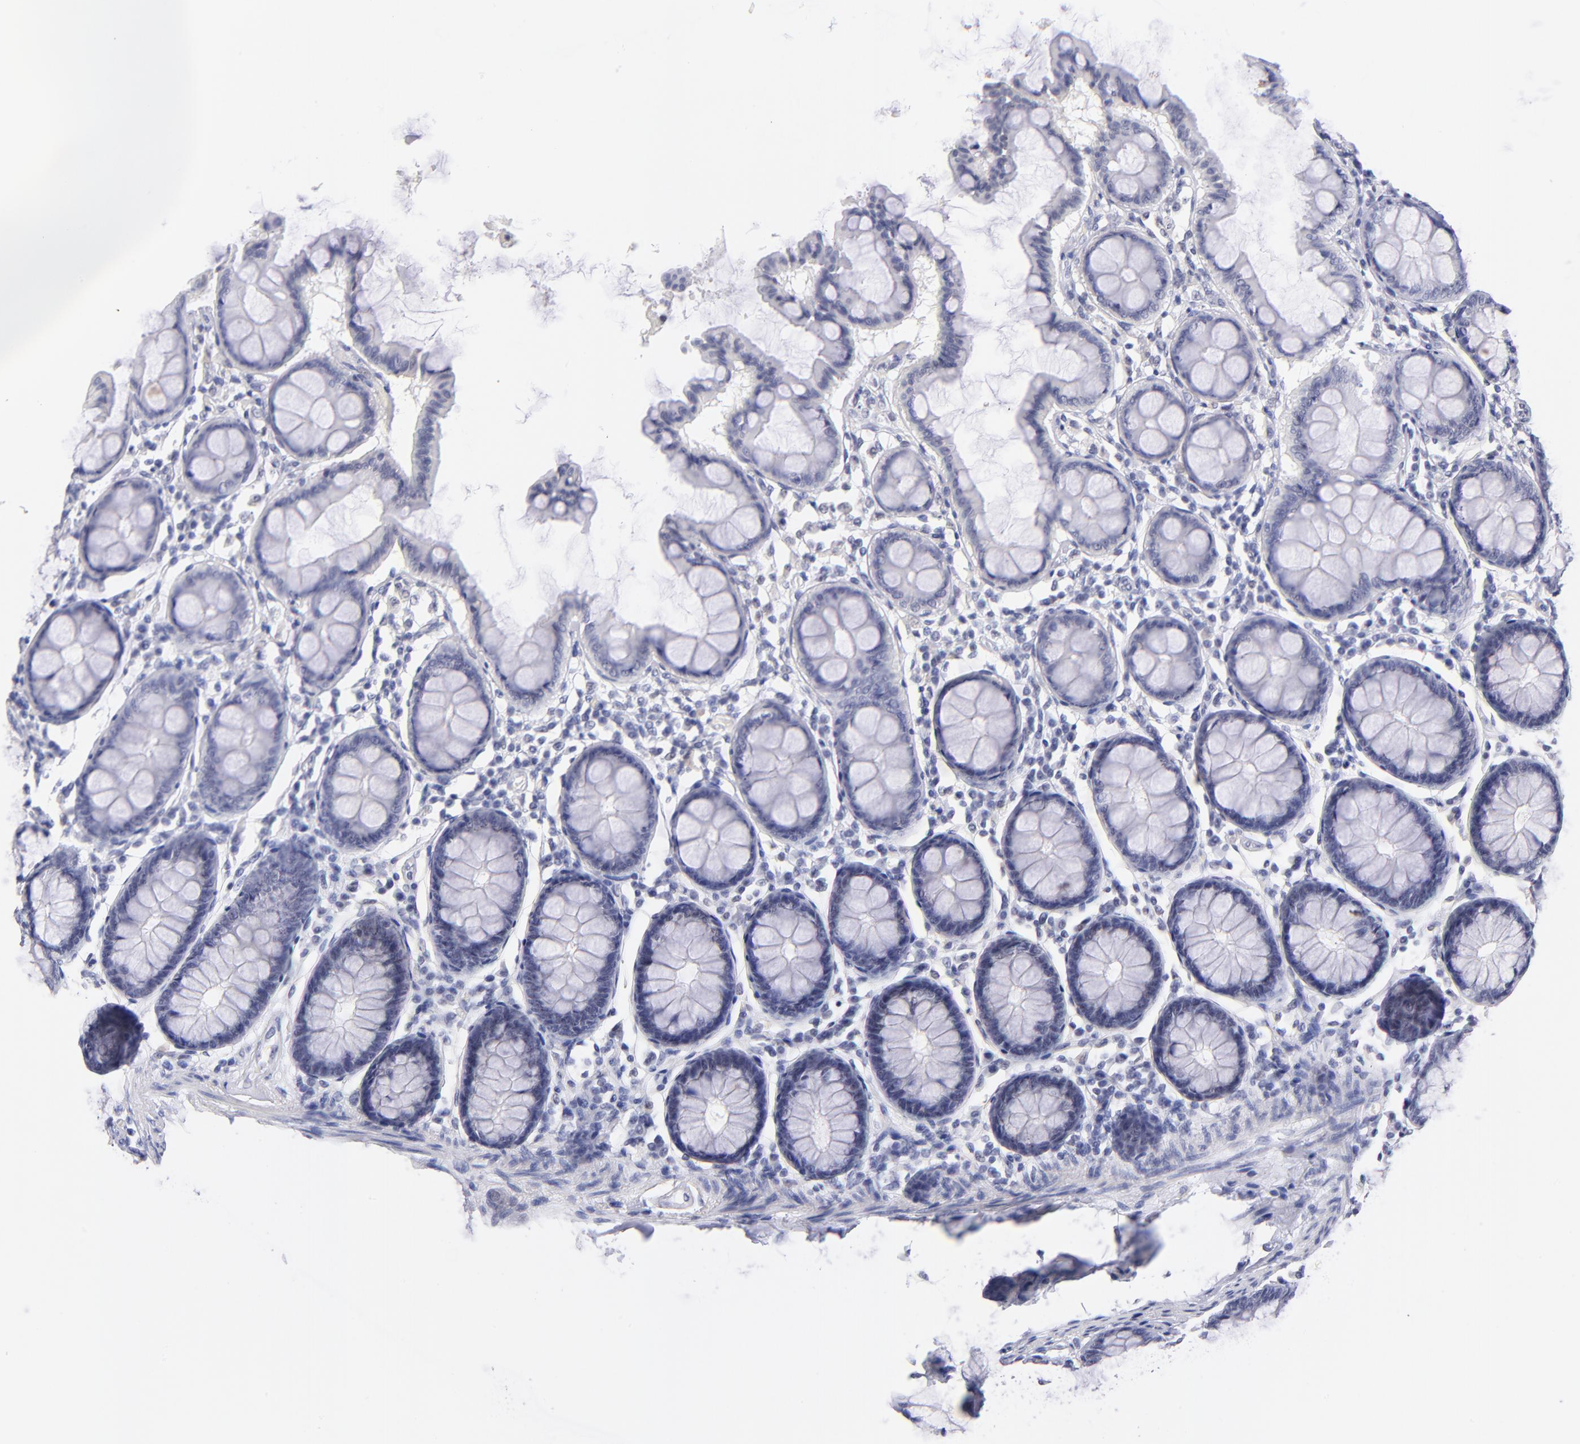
{"staining": {"intensity": "negative", "quantity": "none", "location": "none"}, "tissue": "colon", "cell_type": "Endothelial cells", "image_type": "normal", "snomed": [{"axis": "morphology", "description": "Normal tissue, NOS"}, {"axis": "topography", "description": "Colon"}], "caption": "Protein analysis of normal colon displays no significant positivity in endothelial cells.", "gene": "SNRPB", "patient": {"sex": "female", "age": 61}}